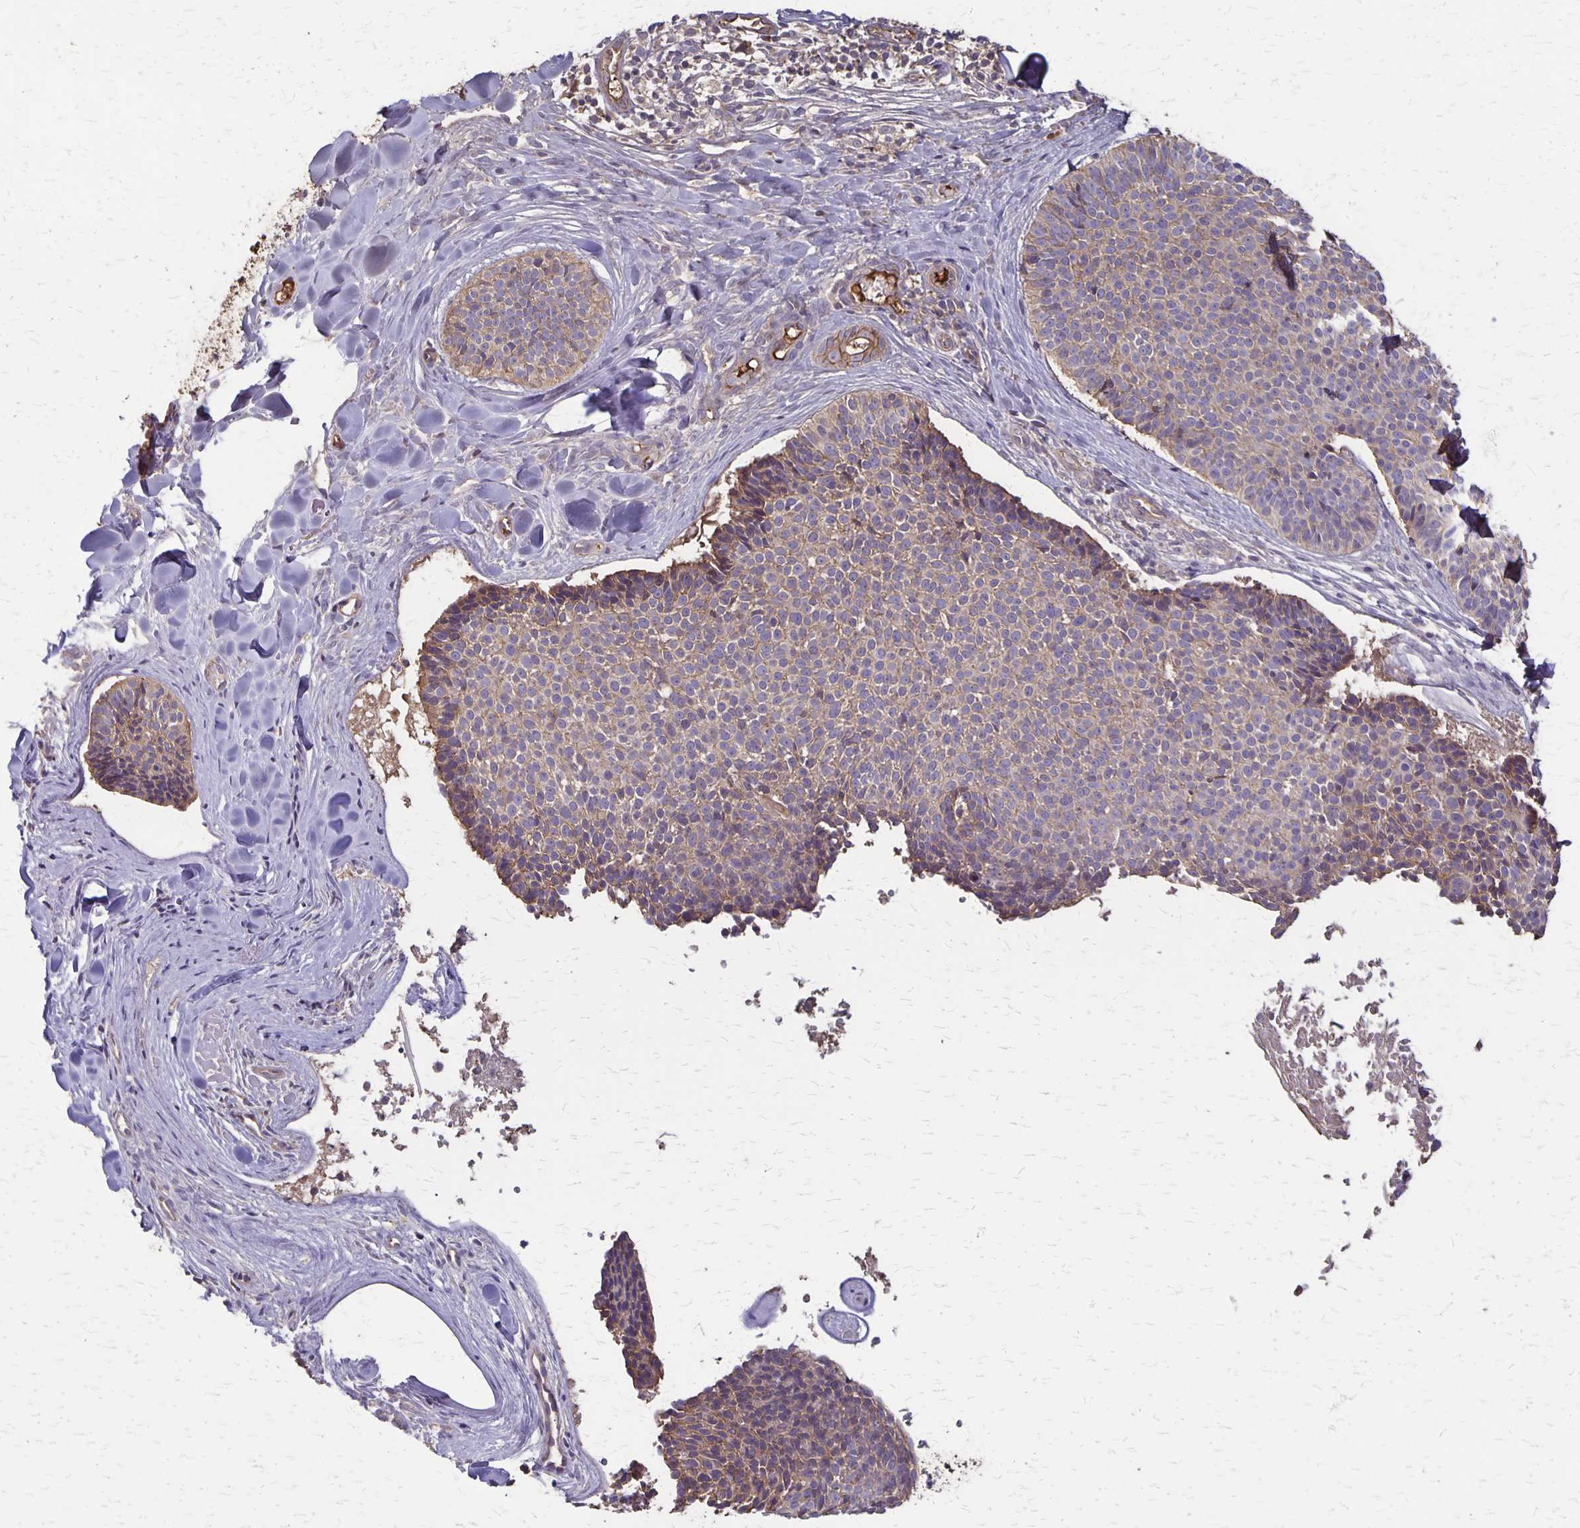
{"staining": {"intensity": "weak", "quantity": "<25%", "location": "cytoplasmic/membranous"}, "tissue": "skin cancer", "cell_type": "Tumor cells", "image_type": "cancer", "snomed": [{"axis": "morphology", "description": "Basal cell carcinoma"}, {"axis": "topography", "description": "Skin"}], "caption": "Basal cell carcinoma (skin) stained for a protein using immunohistochemistry (IHC) displays no positivity tumor cells.", "gene": "PROM2", "patient": {"sex": "male", "age": 82}}